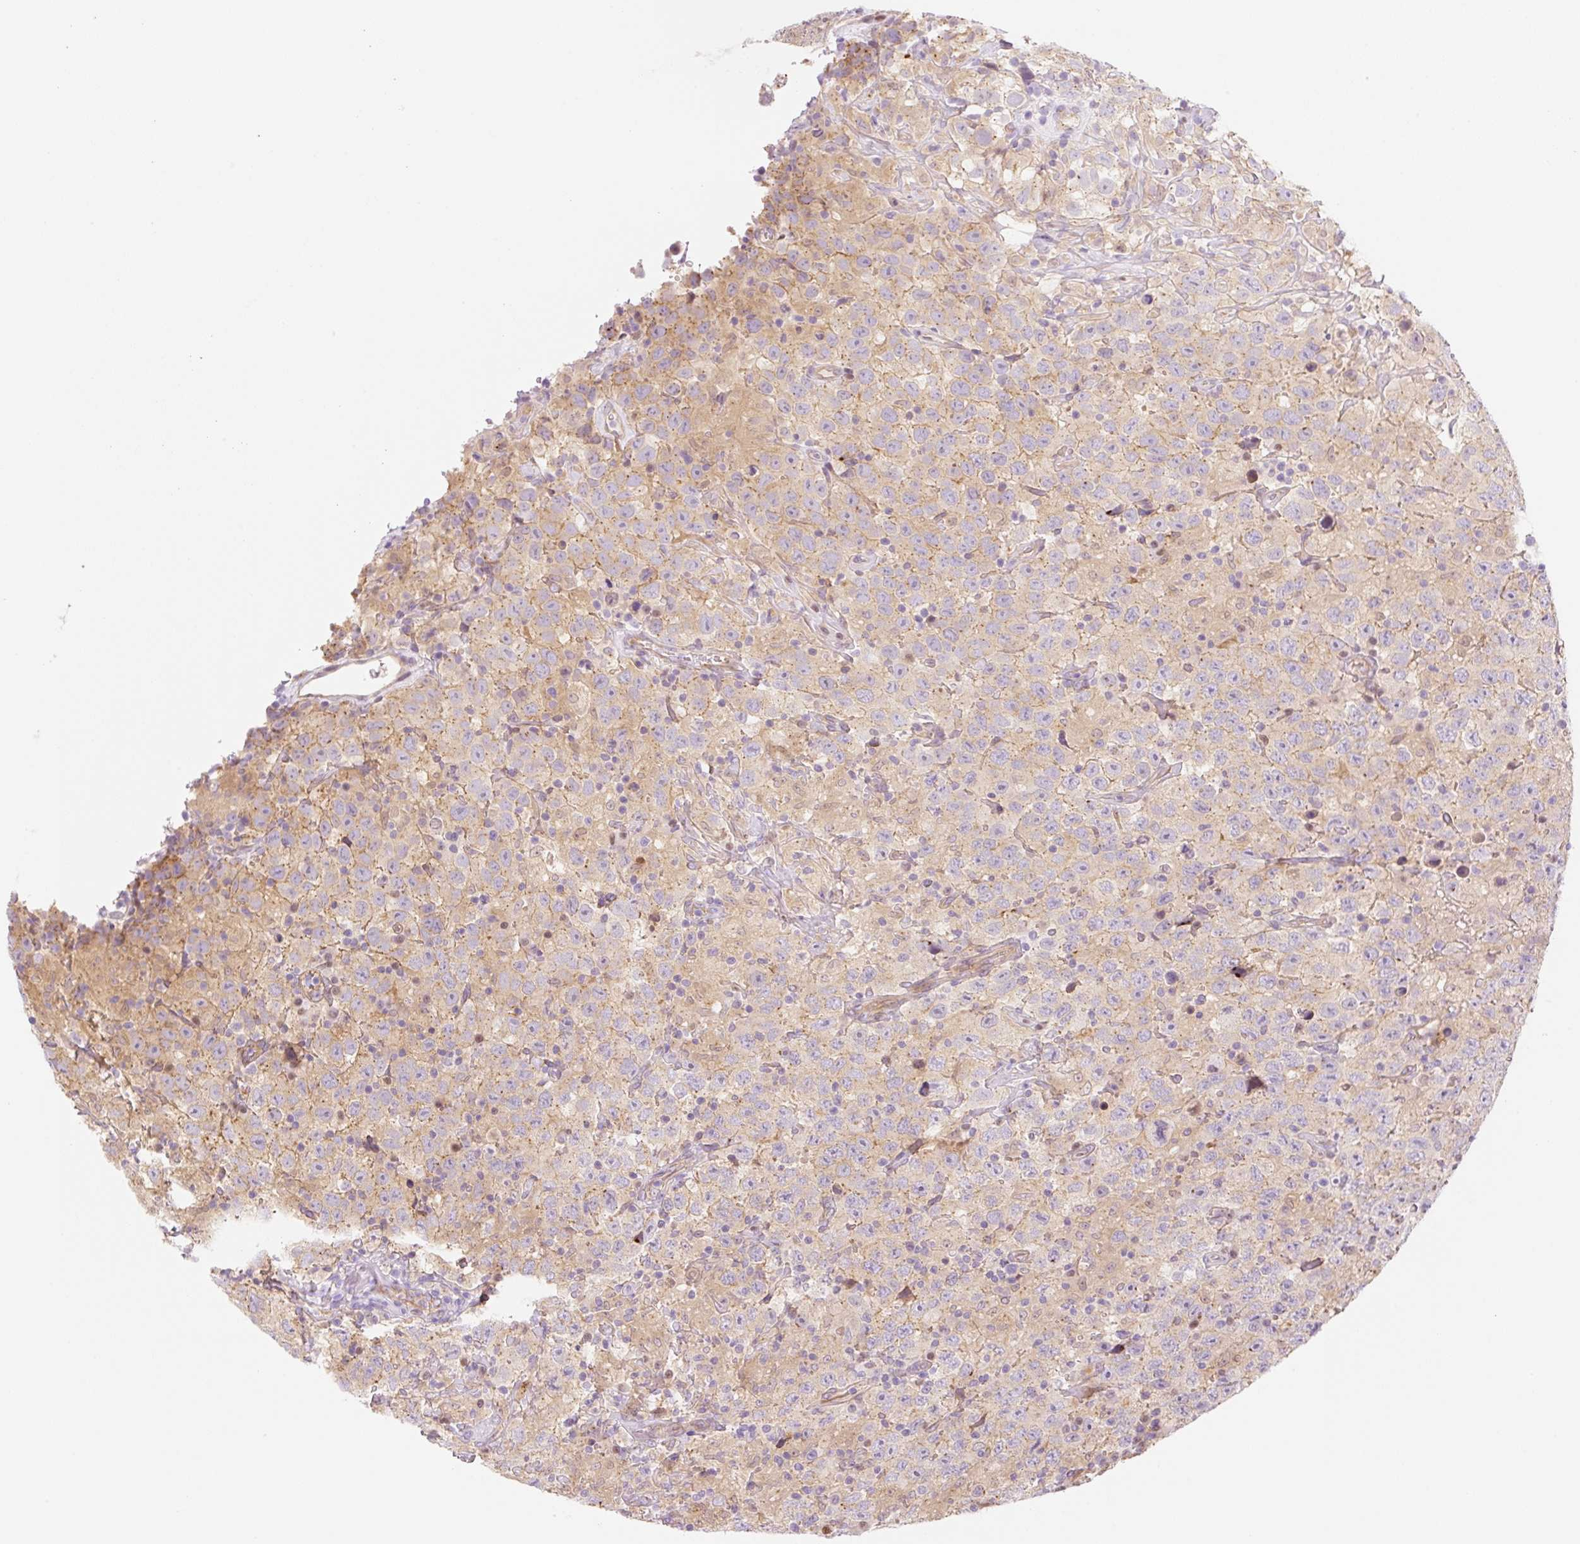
{"staining": {"intensity": "moderate", "quantity": ">75%", "location": "cytoplasmic/membranous"}, "tissue": "testis cancer", "cell_type": "Tumor cells", "image_type": "cancer", "snomed": [{"axis": "morphology", "description": "Seminoma, NOS"}, {"axis": "topography", "description": "Testis"}], "caption": "A high-resolution photomicrograph shows IHC staining of testis cancer (seminoma), which reveals moderate cytoplasmic/membranous positivity in approximately >75% of tumor cells. The staining was performed using DAB (3,3'-diaminobenzidine) to visualize the protein expression in brown, while the nuclei were stained in blue with hematoxylin (Magnification: 20x).", "gene": "NLRP5", "patient": {"sex": "male", "age": 41}}